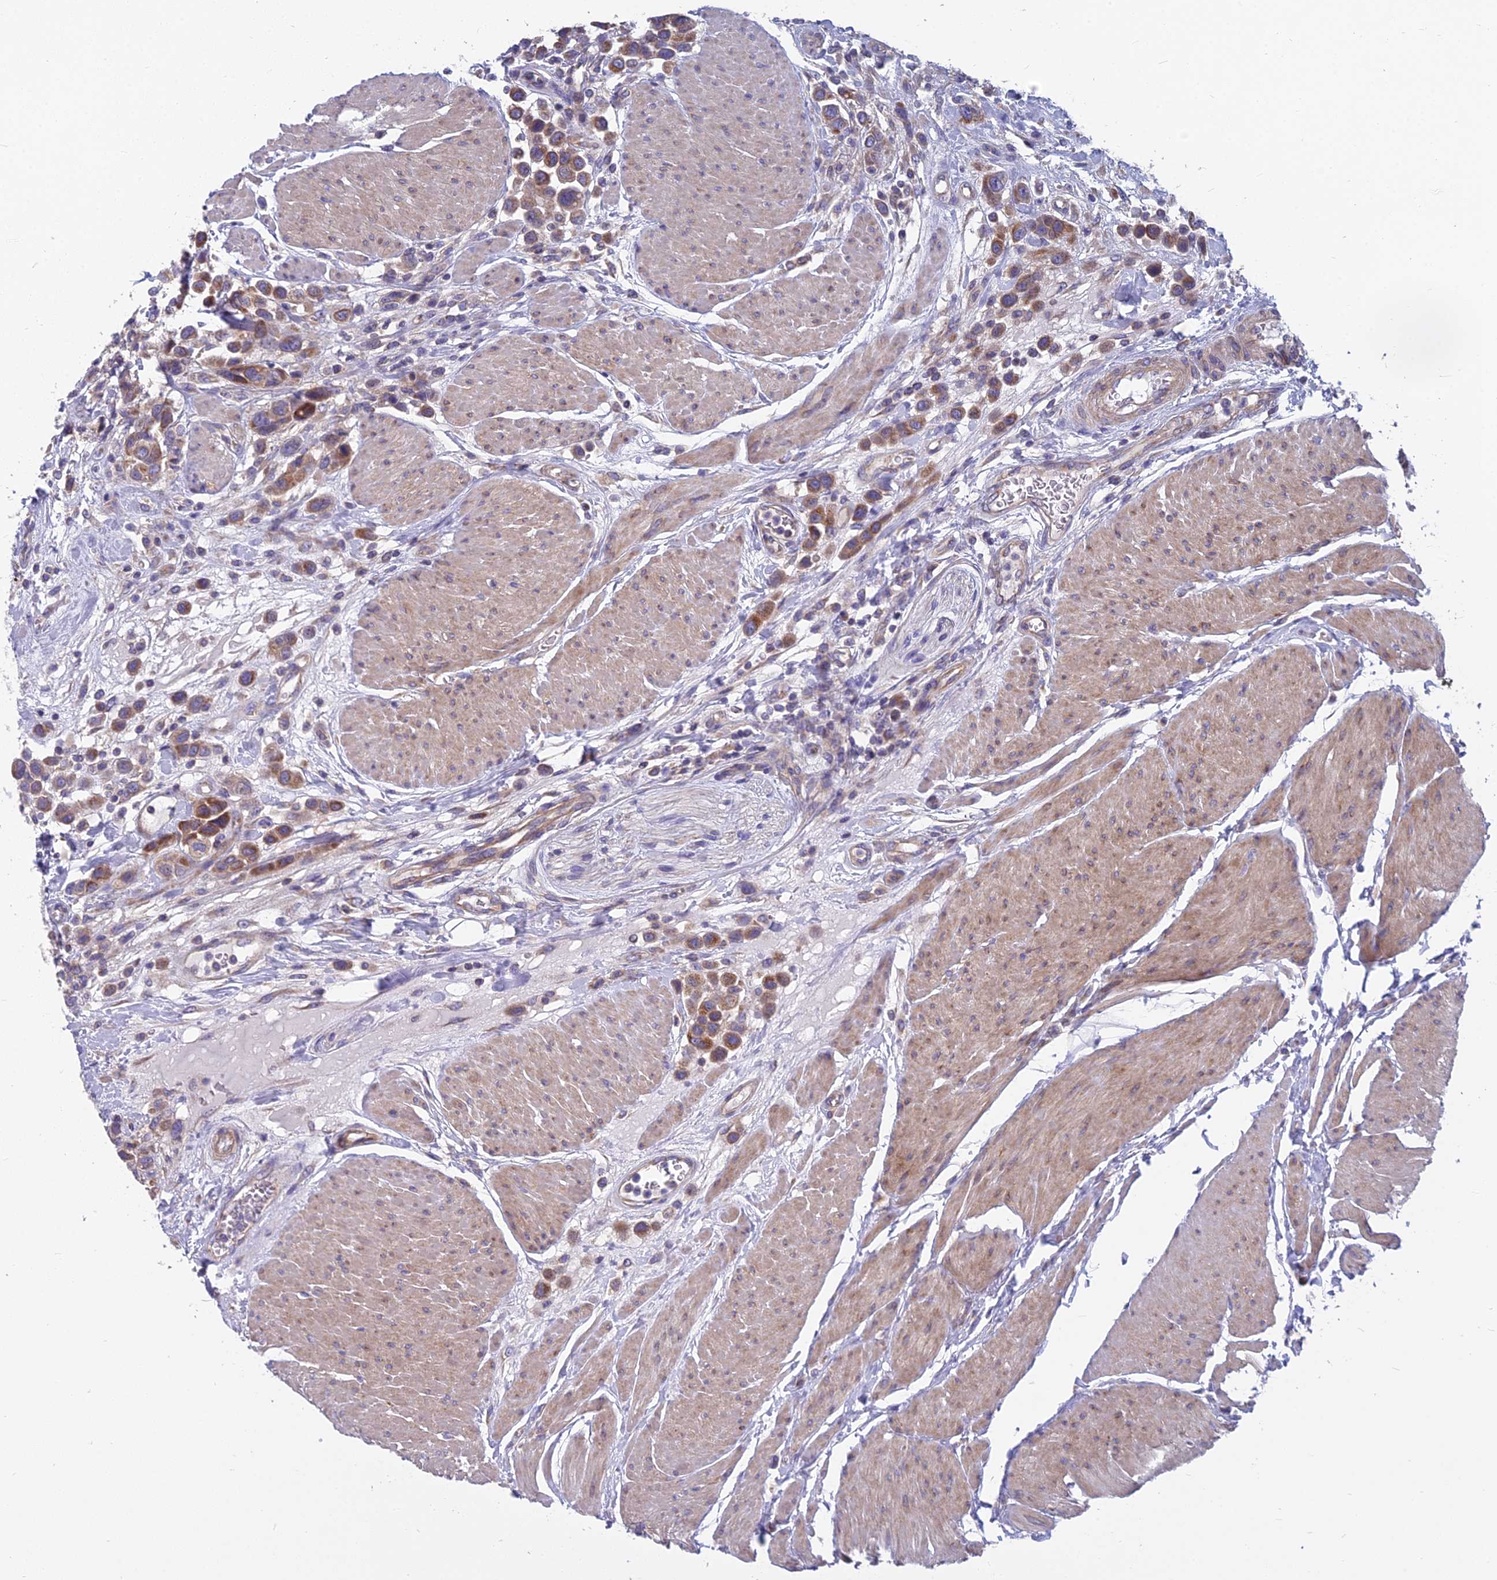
{"staining": {"intensity": "moderate", "quantity": ">75%", "location": "cytoplasmic/membranous"}, "tissue": "urothelial cancer", "cell_type": "Tumor cells", "image_type": "cancer", "snomed": [{"axis": "morphology", "description": "Urothelial carcinoma, High grade"}, {"axis": "topography", "description": "Urinary bladder"}], "caption": "Urothelial cancer was stained to show a protein in brown. There is medium levels of moderate cytoplasmic/membranous positivity in approximately >75% of tumor cells.", "gene": "COX20", "patient": {"sex": "male", "age": 50}}